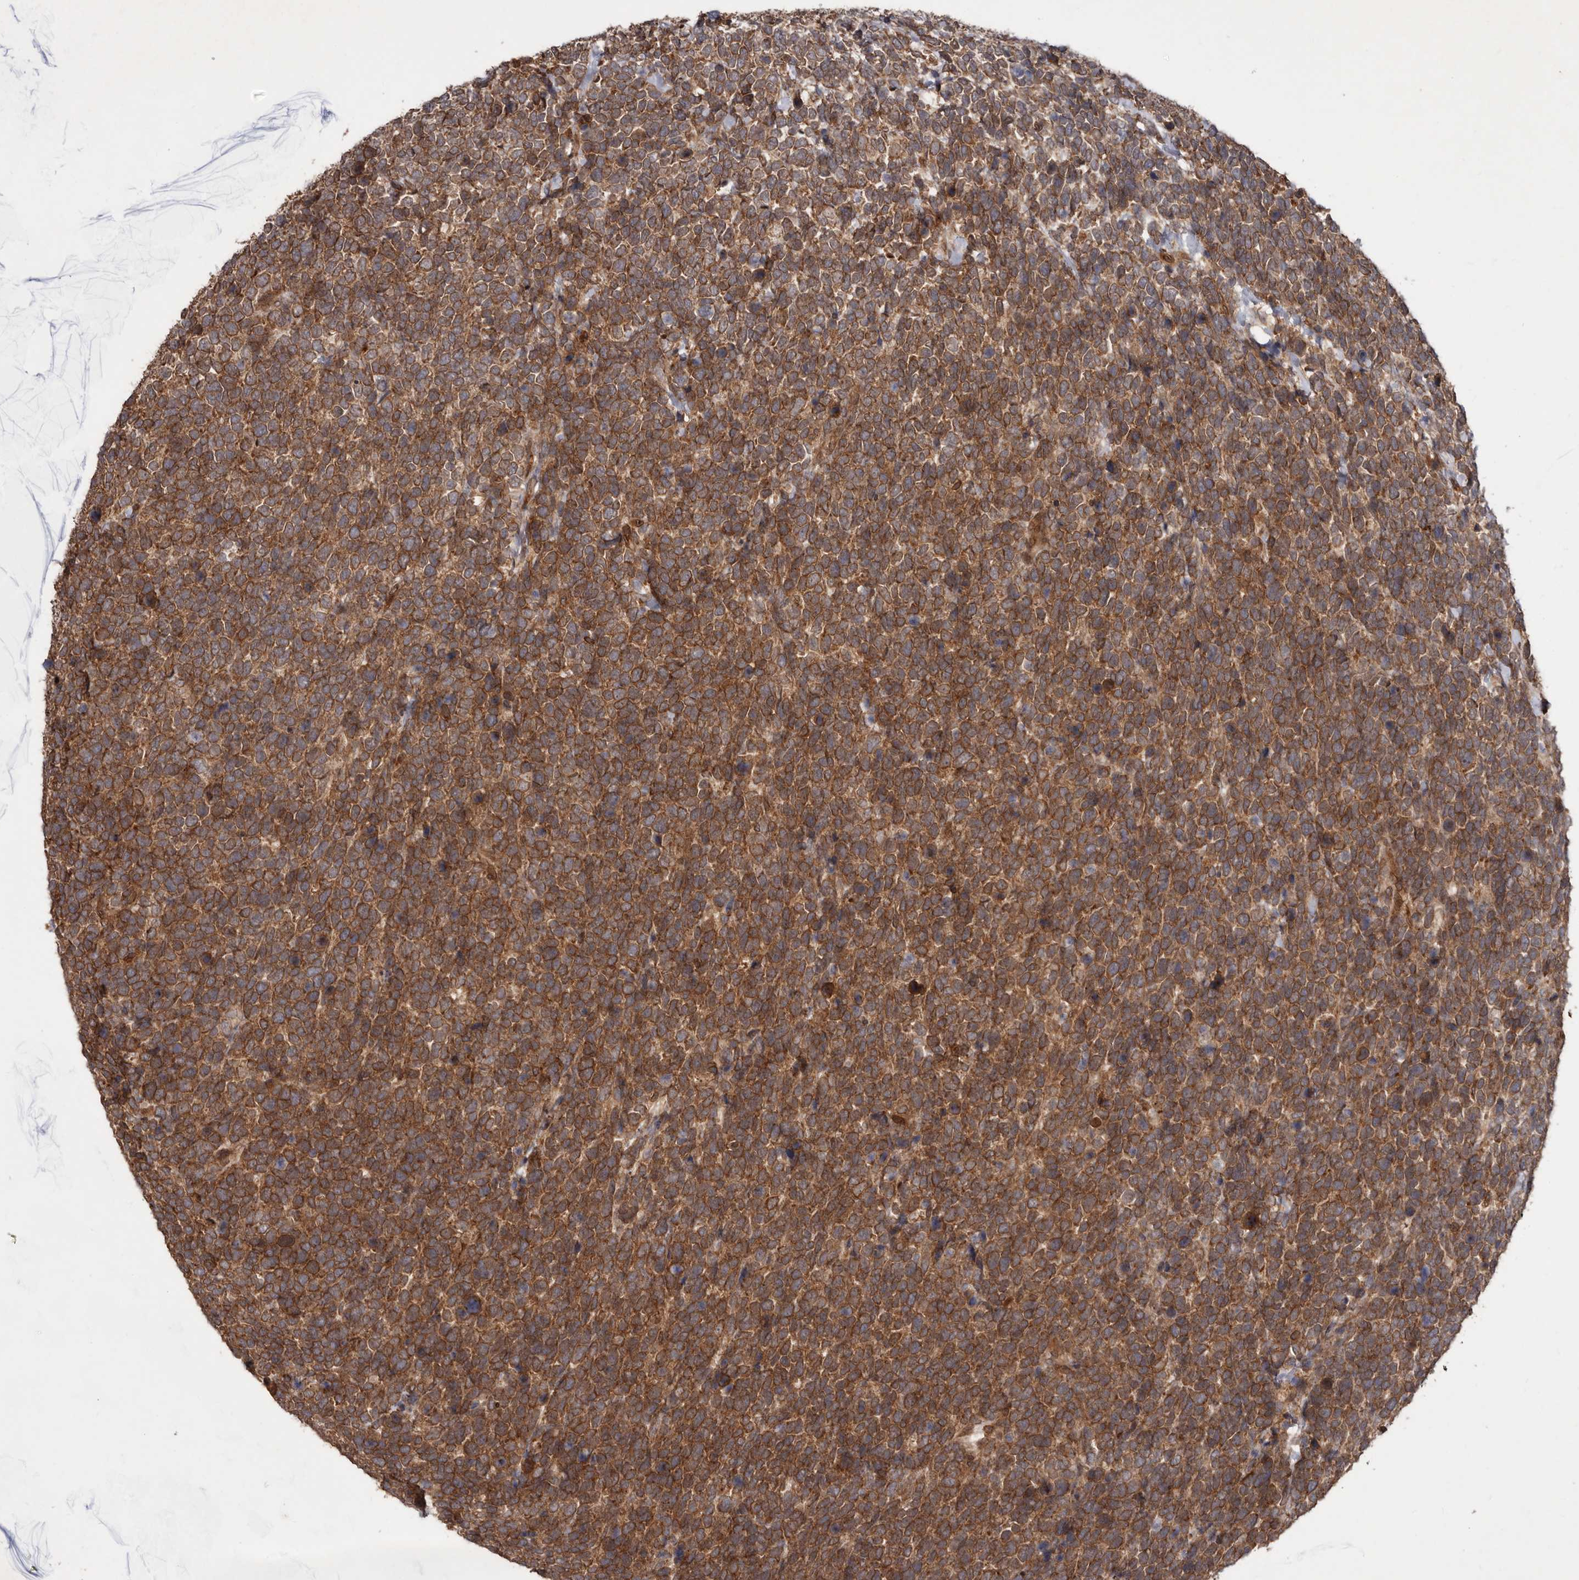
{"staining": {"intensity": "moderate", "quantity": ">75%", "location": "cytoplasmic/membranous,nuclear"}, "tissue": "urothelial cancer", "cell_type": "Tumor cells", "image_type": "cancer", "snomed": [{"axis": "morphology", "description": "Urothelial carcinoma, High grade"}, {"axis": "topography", "description": "Urinary bladder"}], "caption": "Tumor cells demonstrate moderate cytoplasmic/membranous and nuclear positivity in approximately >75% of cells in urothelial cancer.", "gene": "STK36", "patient": {"sex": "female", "age": 80}}